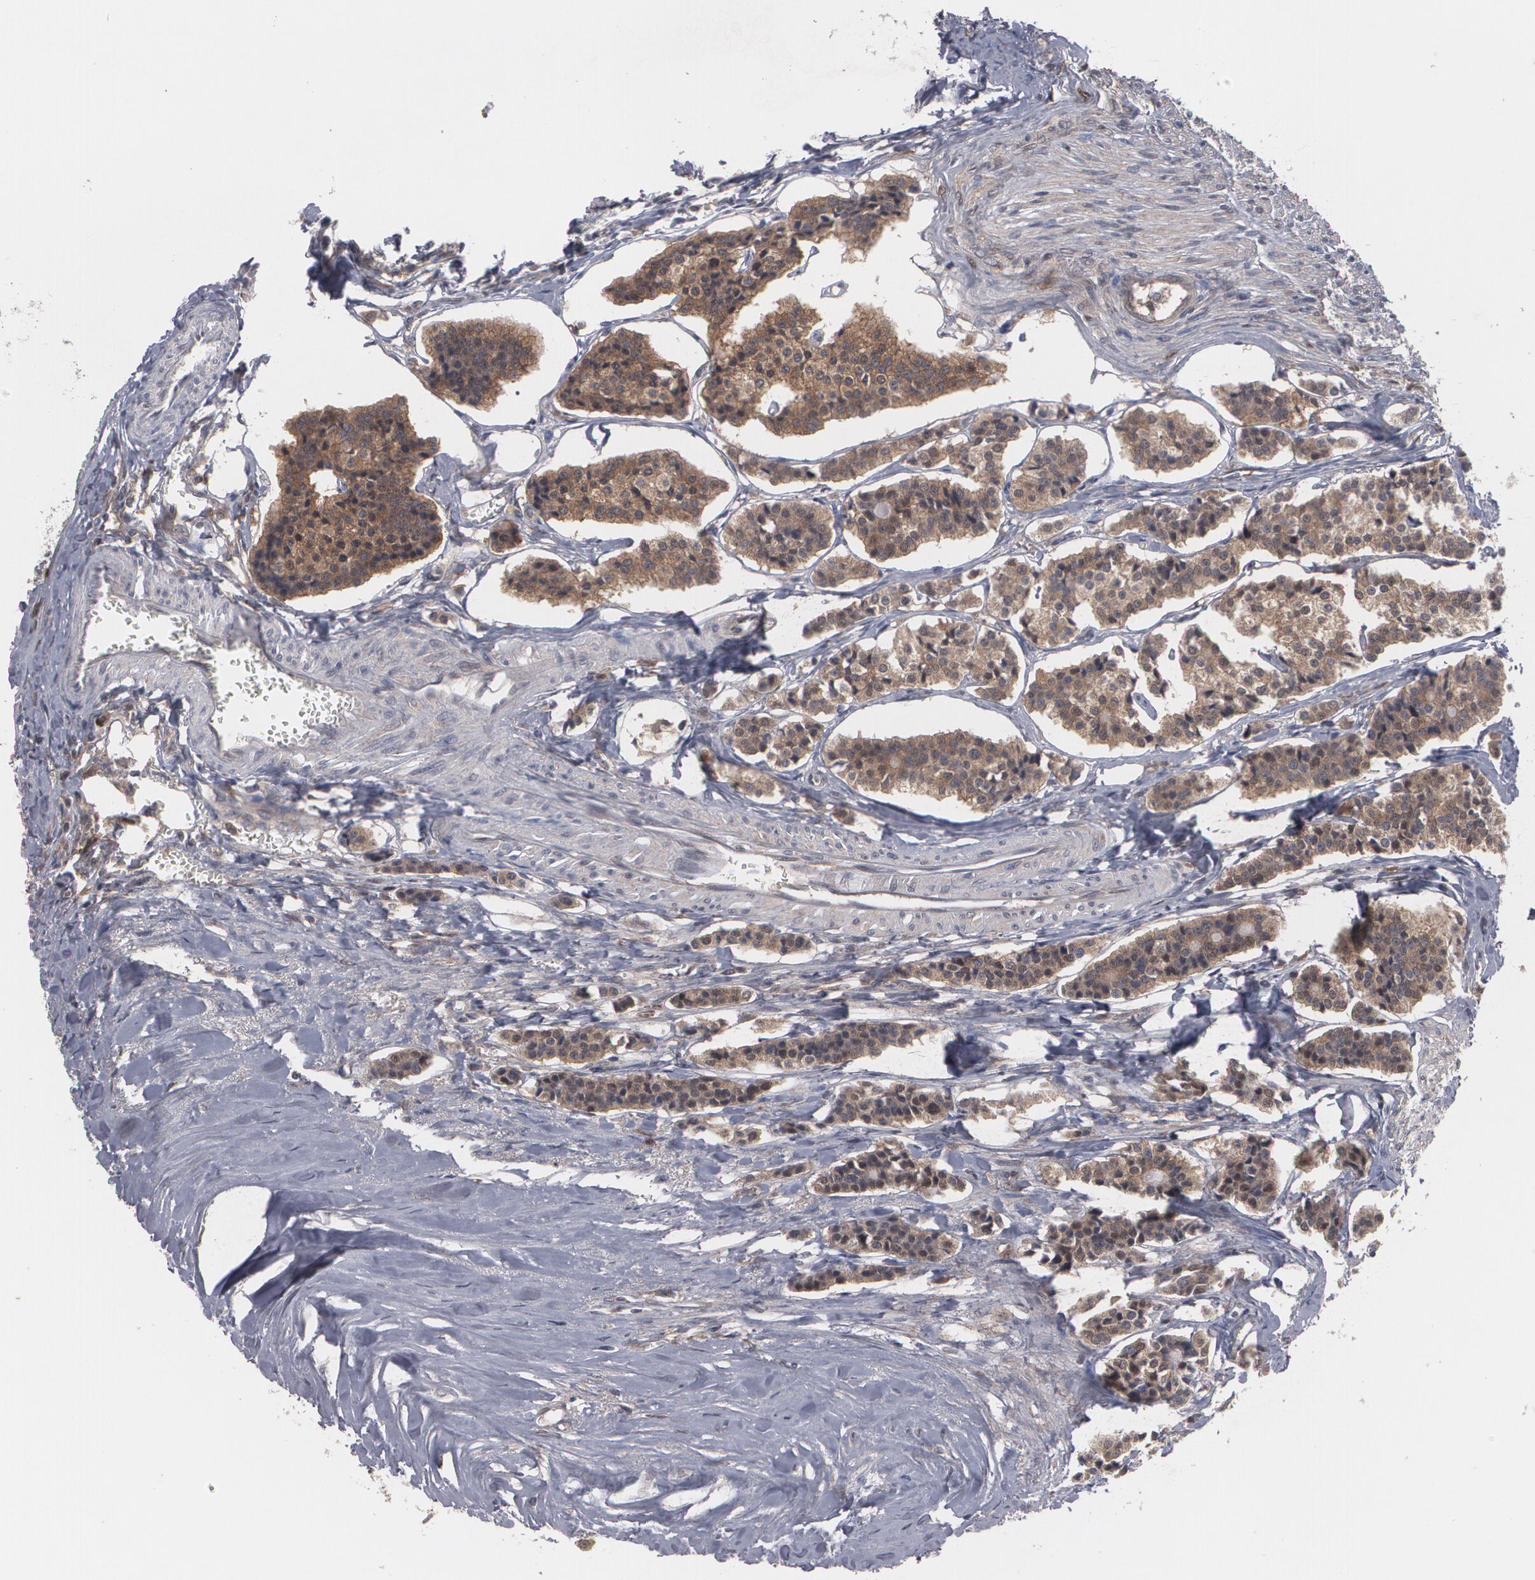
{"staining": {"intensity": "moderate", "quantity": ">75%", "location": "cytoplasmic/membranous"}, "tissue": "carcinoid", "cell_type": "Tumor cells", "image_type": "cancer", "snomed": [{"axis": "morphology", "description": "Carcinoid, malignant, NOS"}, {"axis": "topography", "description": "Small intestine"}], "caption": "A photomicrograph of carcinoid stained for a protein shows moderate cytoplasmic/membranous brown staining in tumor cells.", "gene": "HTT", "patient": {"sex": "male", "age": 63}}